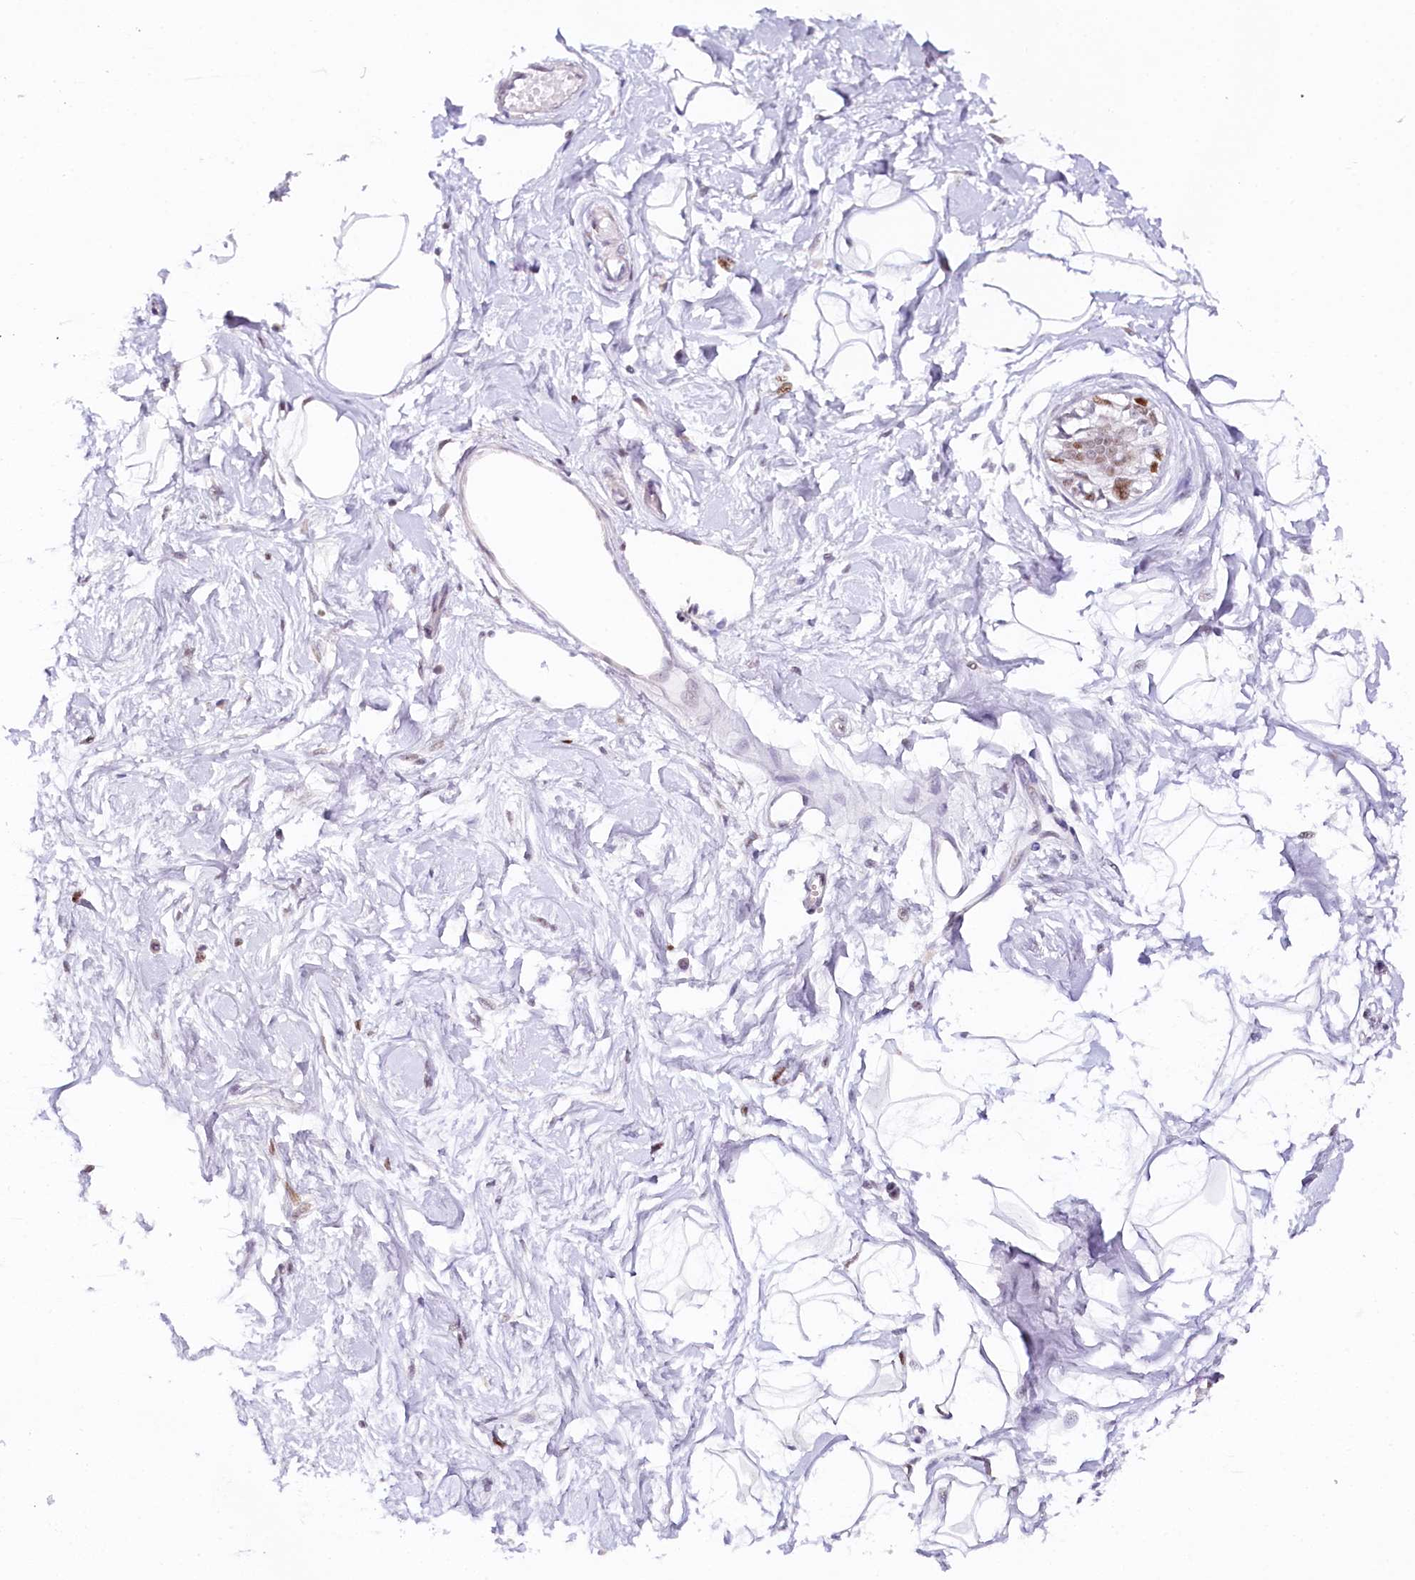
{"staining": {"intensity": "negative", "quantity": "none", "location": "none"}, "tissue": "breast", "cell_type": "Adipocytes", "image_type": "normal", "snomed": [{"axis": "morphology", "description": "Normal tissue, NOS"}, {"axis": "topography", "description": "Breast"}], "caption": "The image reveals no significant staining in adipocytes of breast.", "gene": "TP53", "patient": {"sex": "female", "age": 45}}